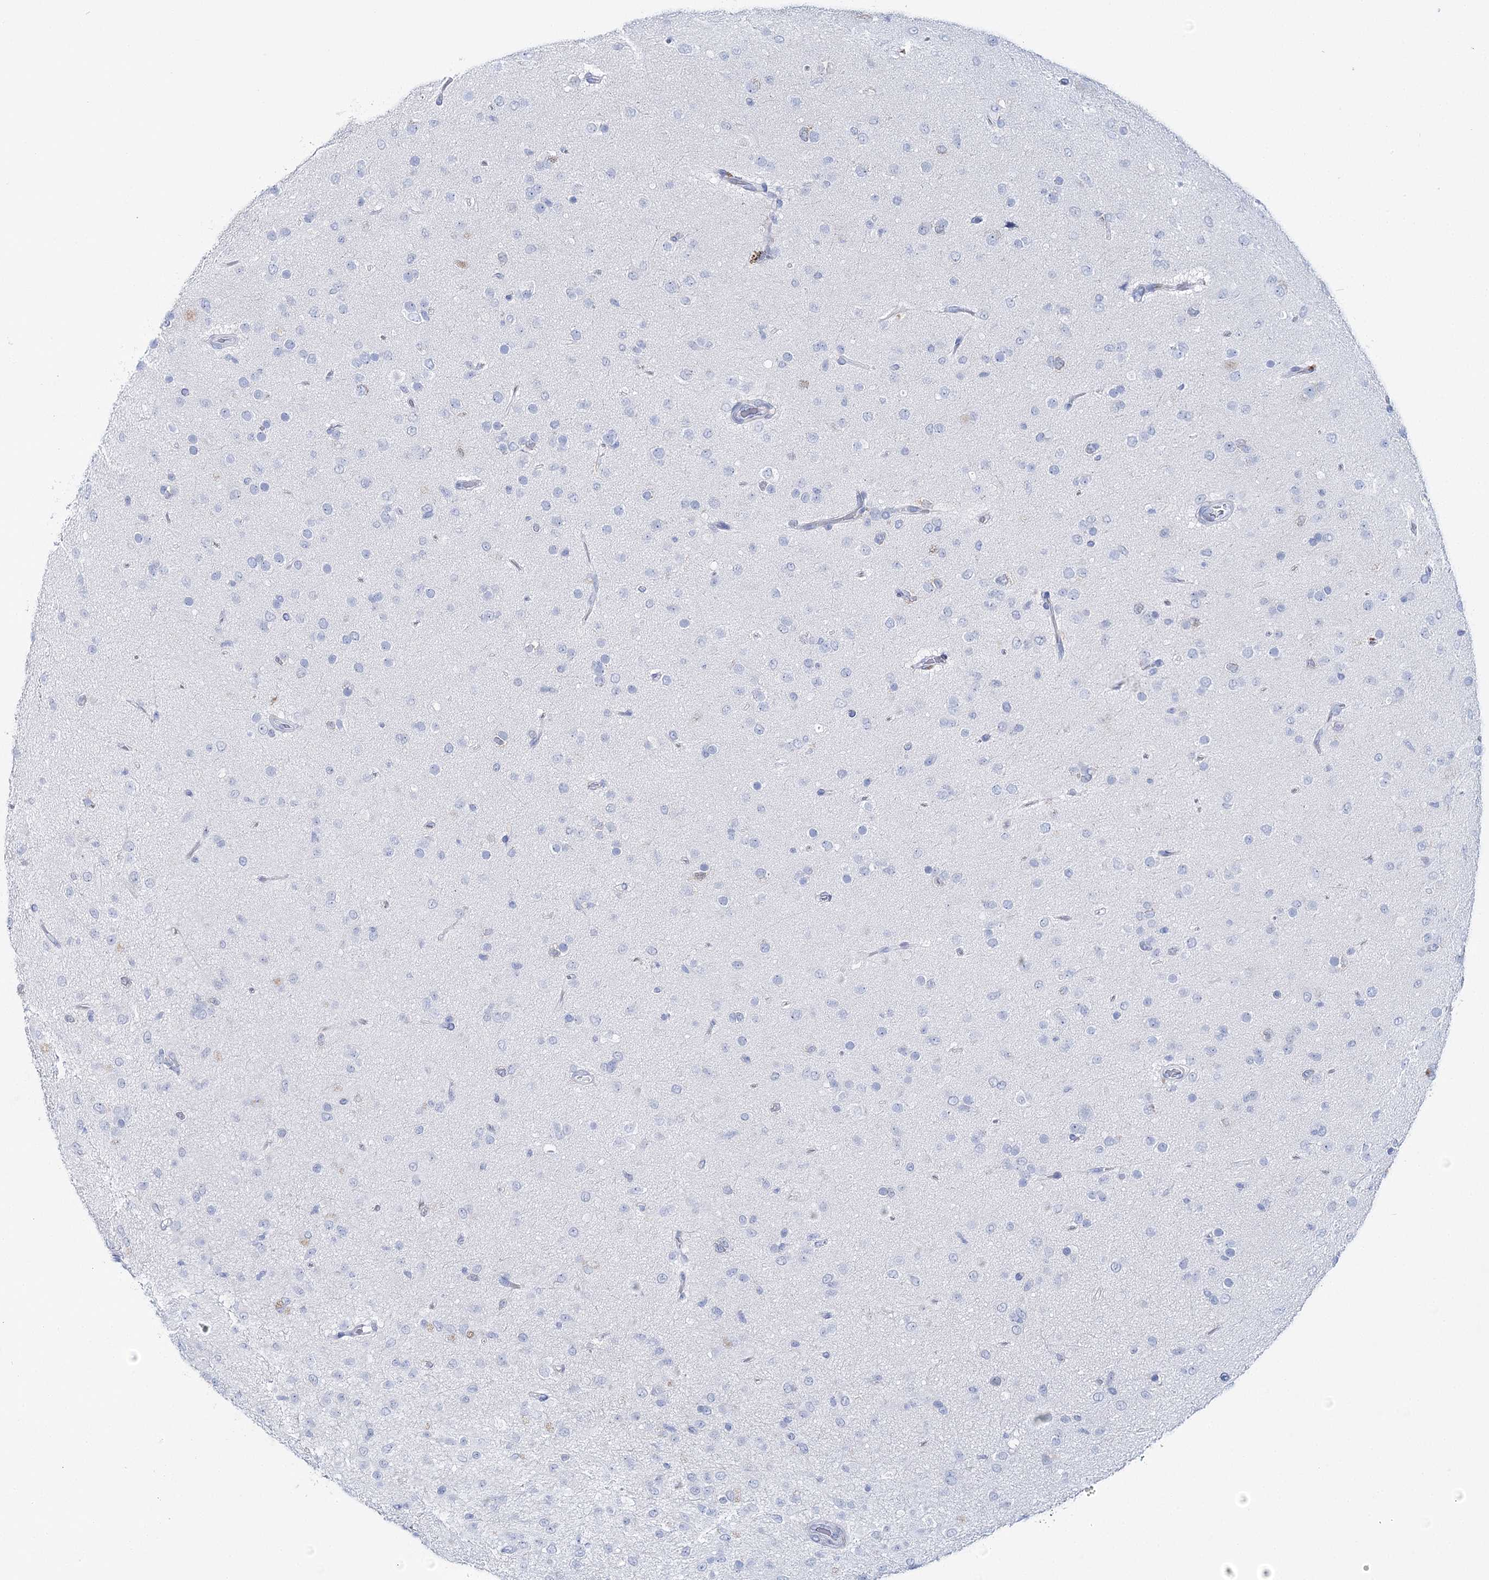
{"staining": {"intensity": "negative", "quantity": "none", "location": "none"}, "tissue": "glioma", "cell_type": "Tumor cells", "image_type": "cancer", "snomed": [{"axis": "morphology", "description": "Glioma, malignant, Low grade"}, {"axis": "topography", "description": "Brain"}], "caption": "Histopathology image shows no significant protein positivity in tumor cells of malignant glioma (low-grade). (DAB immunohistochemistry (IHC), high magnification).", "gene": "UGDH", "patient": {"sex": "male", "age": 65}}